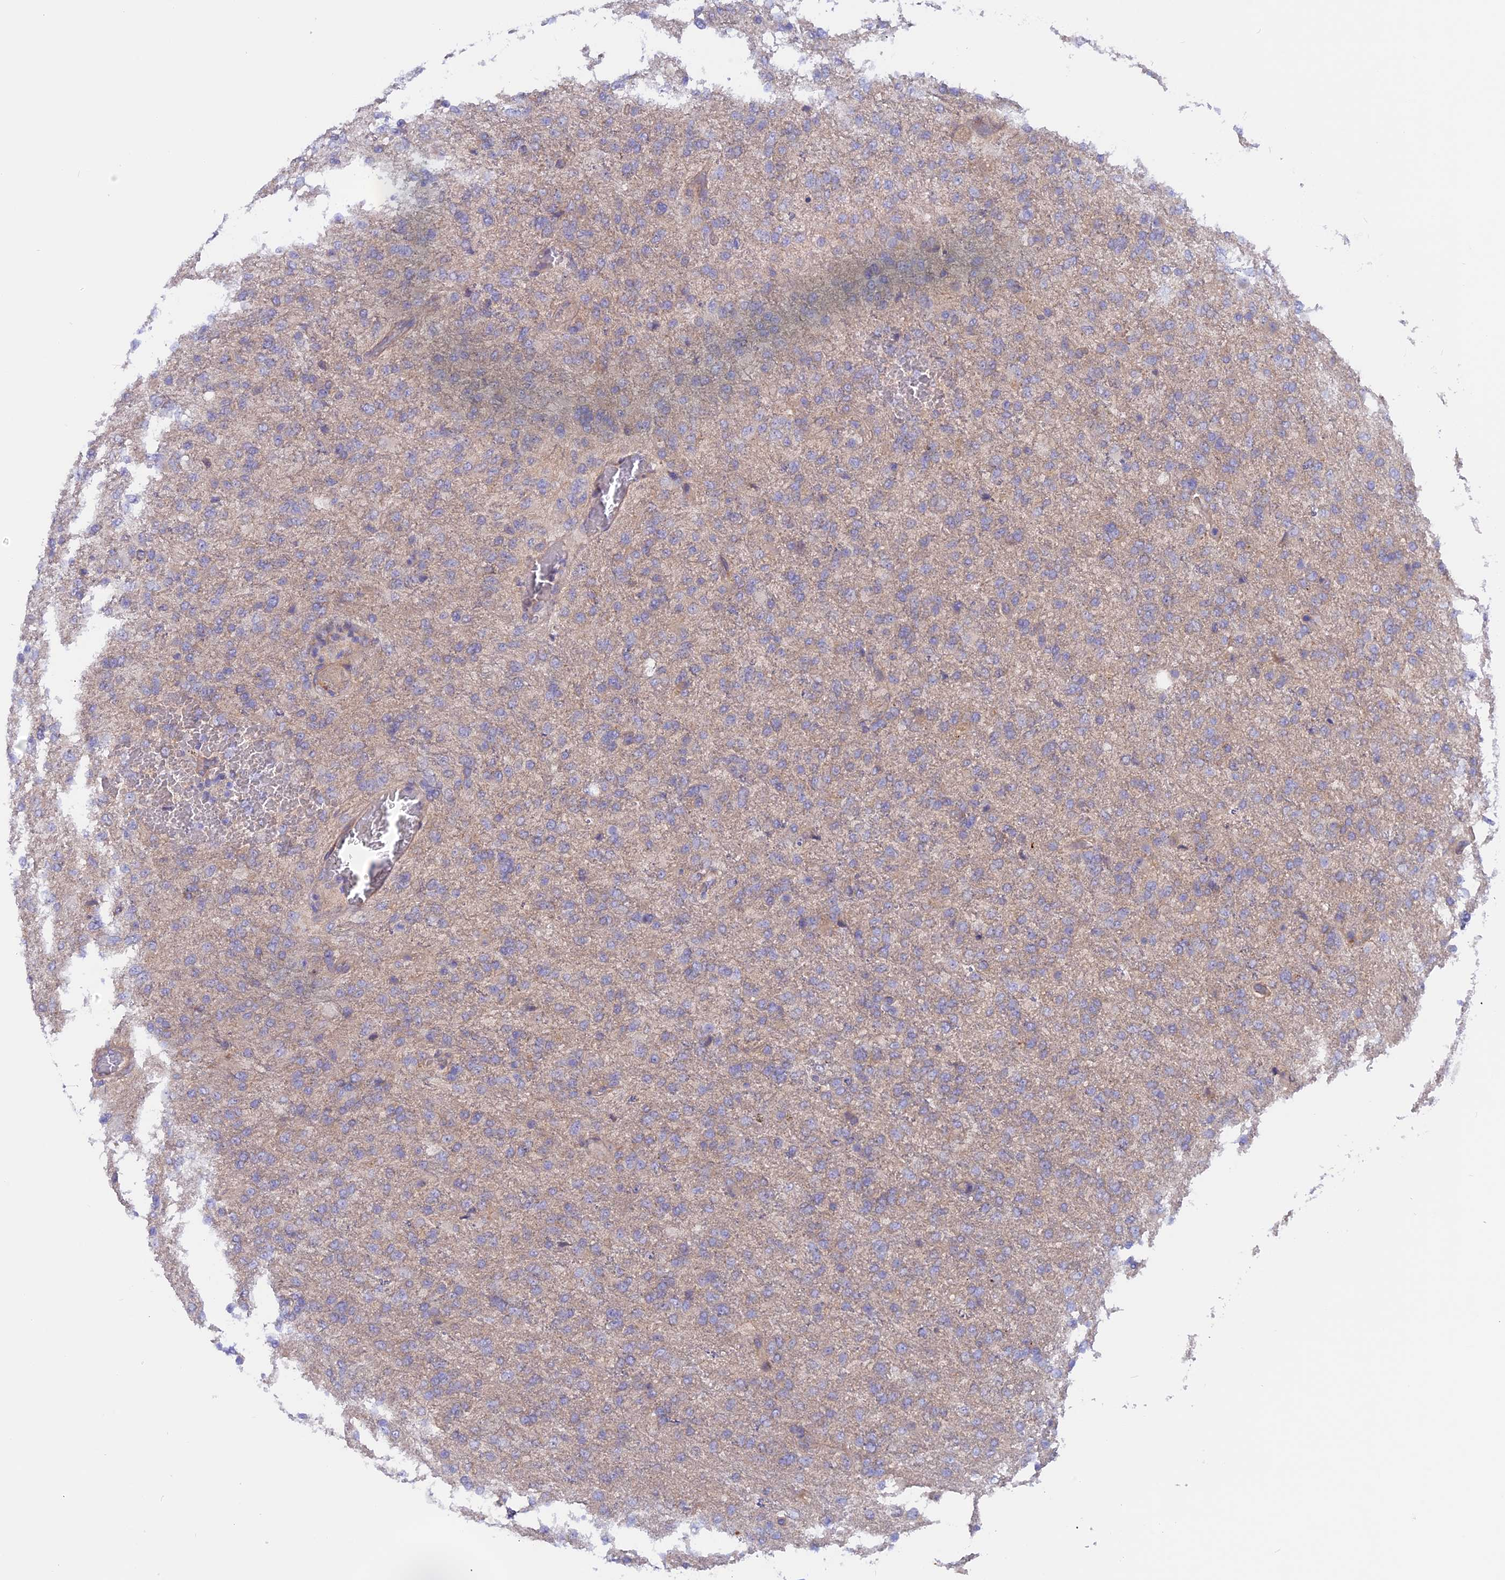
{"staining": {"intensity": "negative", "quantity": "none", "location": "none"}, "tissue": "glioma", "cell_type": "Tumor cells", "image_type": "cancer", "snomed": [{"axis": "morphology", "description": "Glioma, malignant, High grade"}, {"axis": "topography", "description": "Brain"}], "caption": "DAB (3,3'-diaminobenzidine) immunohistochemical staining of glioma exhibits no significant positivity in tumor cells.", "gene": "HYCC1", "patient": {"sex": "female", "age": 74}}